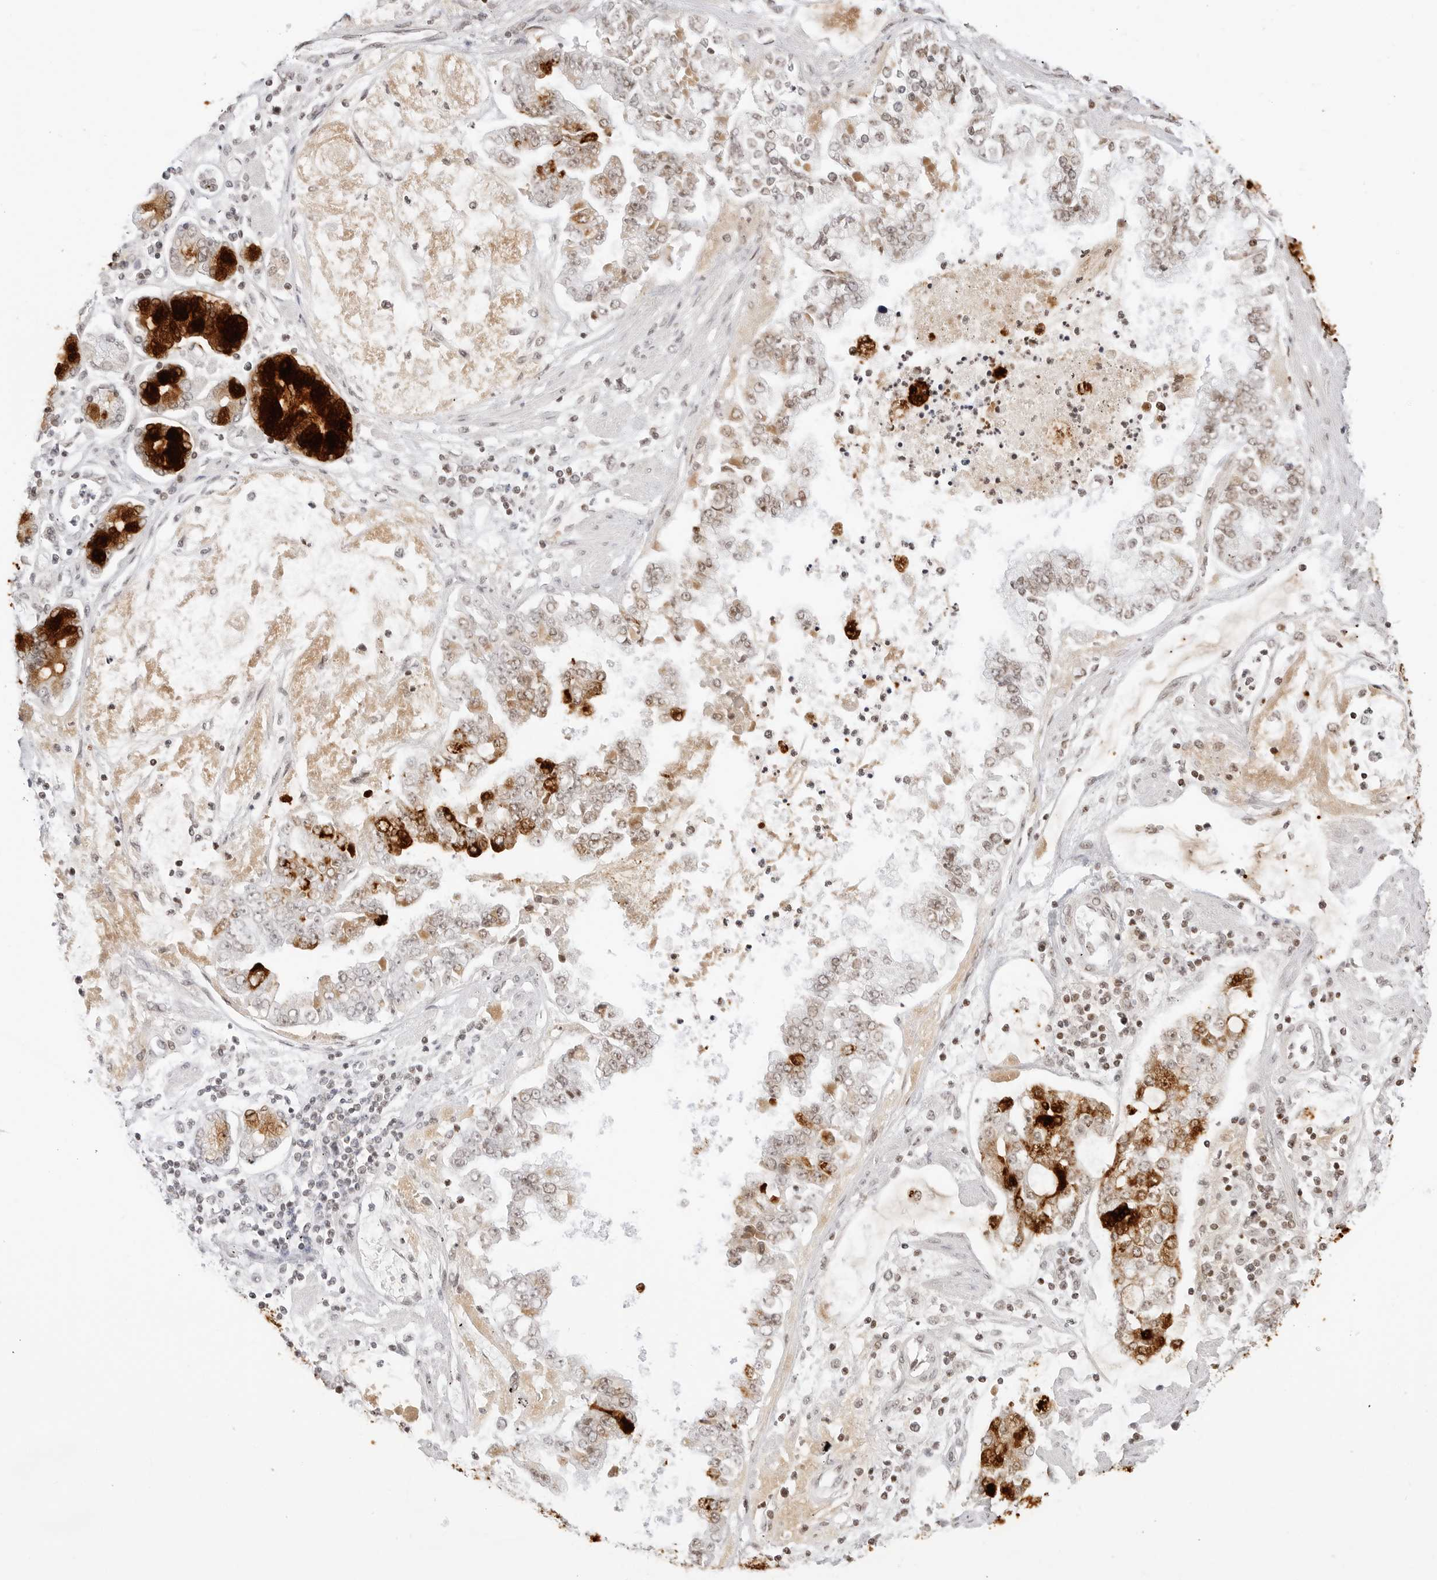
{"staining": {"intensity": "strong", "quantity": "25%-75%", "location": "cytoplasmic/membranous"}, "tissue": "stomach cancer", "cell_type": "Tumor cells", "image_type": "cancer", "snomed": [{"axis": "morphology", "description": "Adenocarcinoma, NOS"}, {"axis": "topography", "description": "Stomach"}], "caption": "High-power microscopy captured an IHC photomicrograph of stomach cancer, revealing strong cytoplasmic/membranous staining in about 25%-75% of tumor cells.", "gene": "TFF2", "patient": {"sex": "male", "age": 76}}